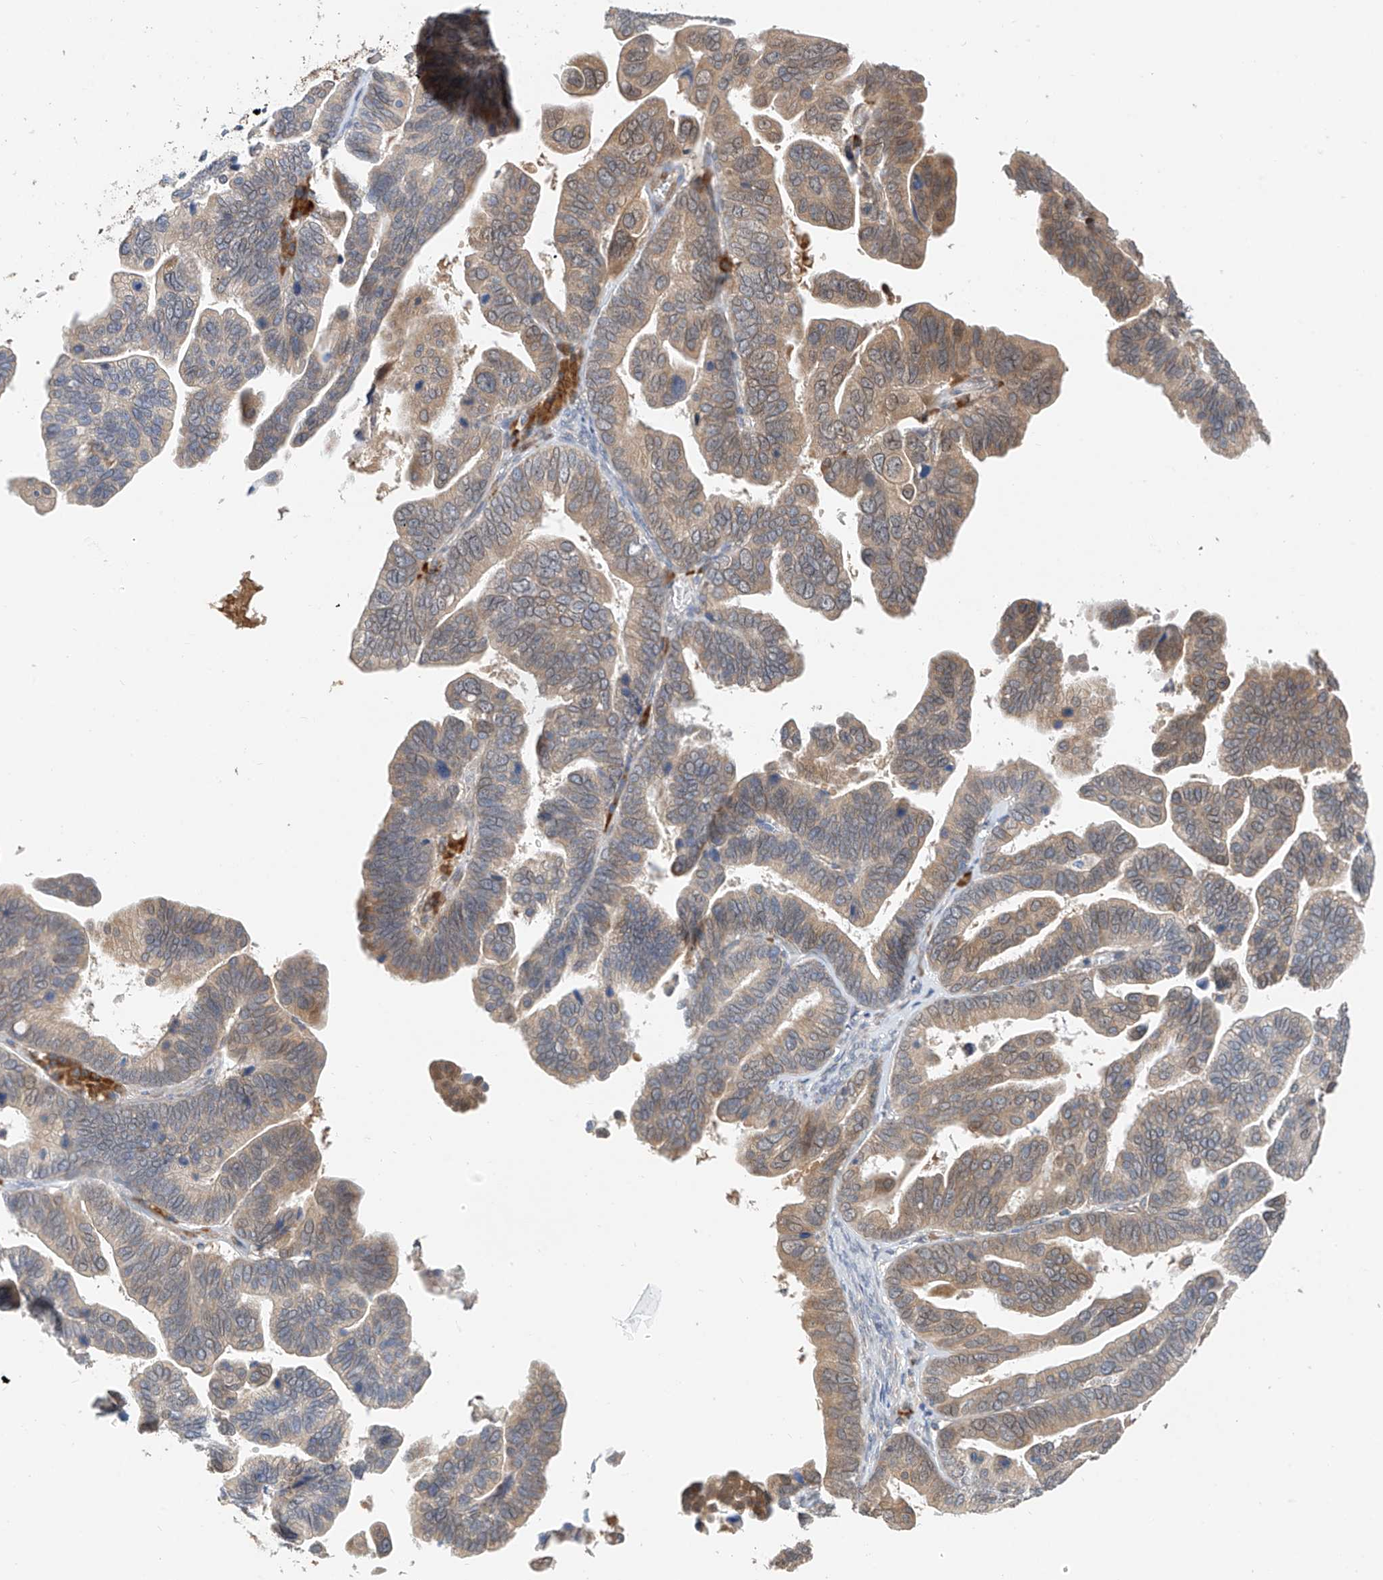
{"staining": {"intensity": "moderate", "quantity": "25%-75%", "location": "cytoplasmic/membranous"}, "tissue": "ovarian cancer", "cell_type": "Tumor cells", "image_type": "cancer", "snomed": [{"axis": "morphology", "description": "Cystadenocarcinoma, serous, NOS"}, {"axis": "topography", "description": "Ovary"}], "caption": "Tumor cells exhibit medium levels of moderate cytoplasmic/membranous staining in about 25%-75% of cells in ovarian serous cystadenocarcinoma. (brown staining indicates protein expression, while blue staining denotes nuclei).", "gene": "PPA2", "patient": {"sex": "female", "age": 56}}